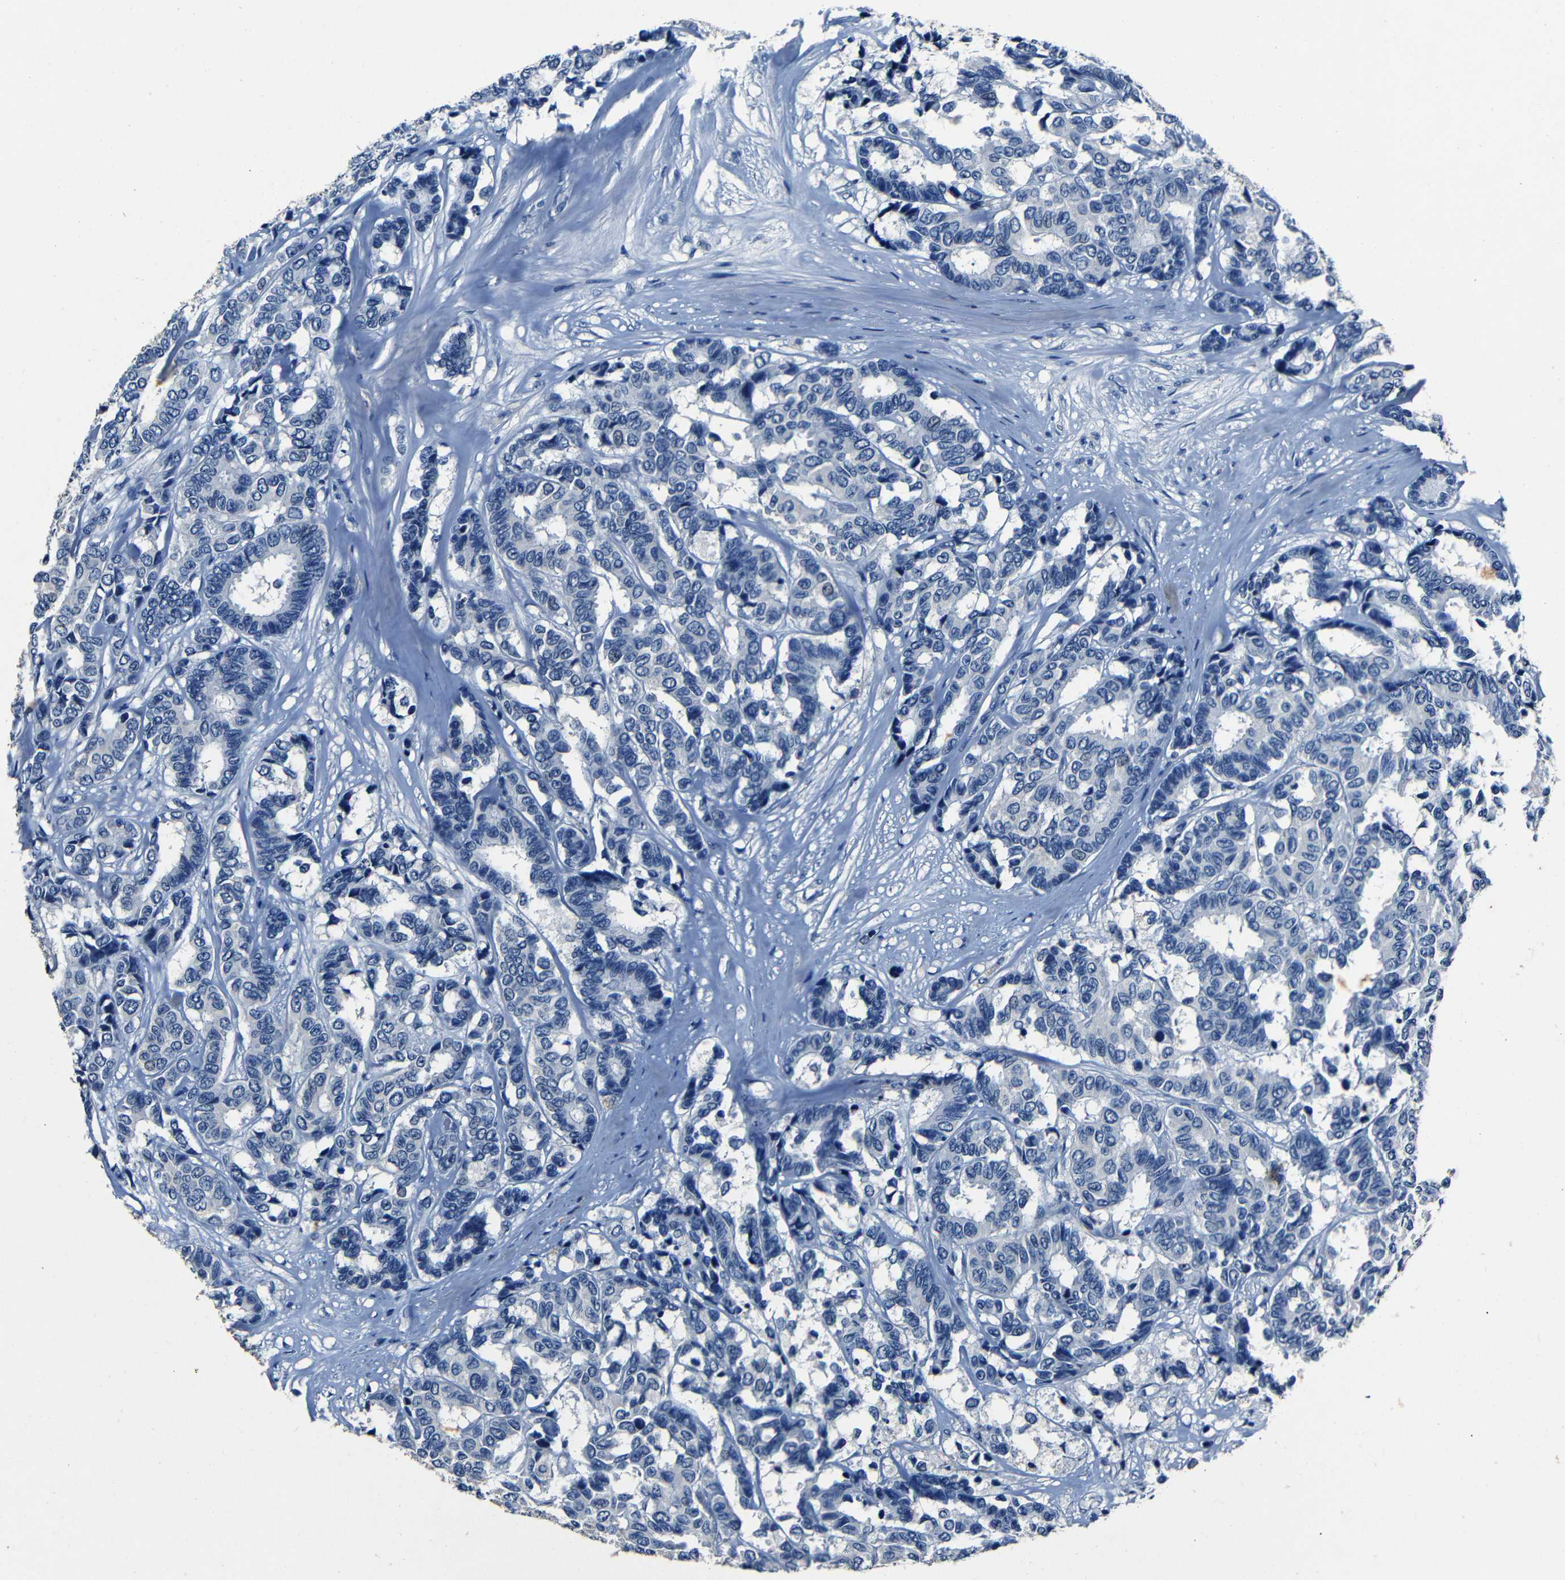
{"staining": {"intensity": "negative", "quantity": "none", "location": "none"}, "tissue": "breast cancer", "cell_type": "Tumor cells", "image_type": "cancer", "snomed": [{"axis": "morphology", "description": "Duct carcinoma"}, {"axis": "topography", "description": "Breast"}], "caption": "An immunohistochemistry (IHC) histopathology image of breast cancer (intraductal carcinoma) is shown. There is no staining in tumor cells of breast cancer (intraductal carcinoma).", "gene": "NCMAP", "patient": {"sex": "female", "age": 87}}